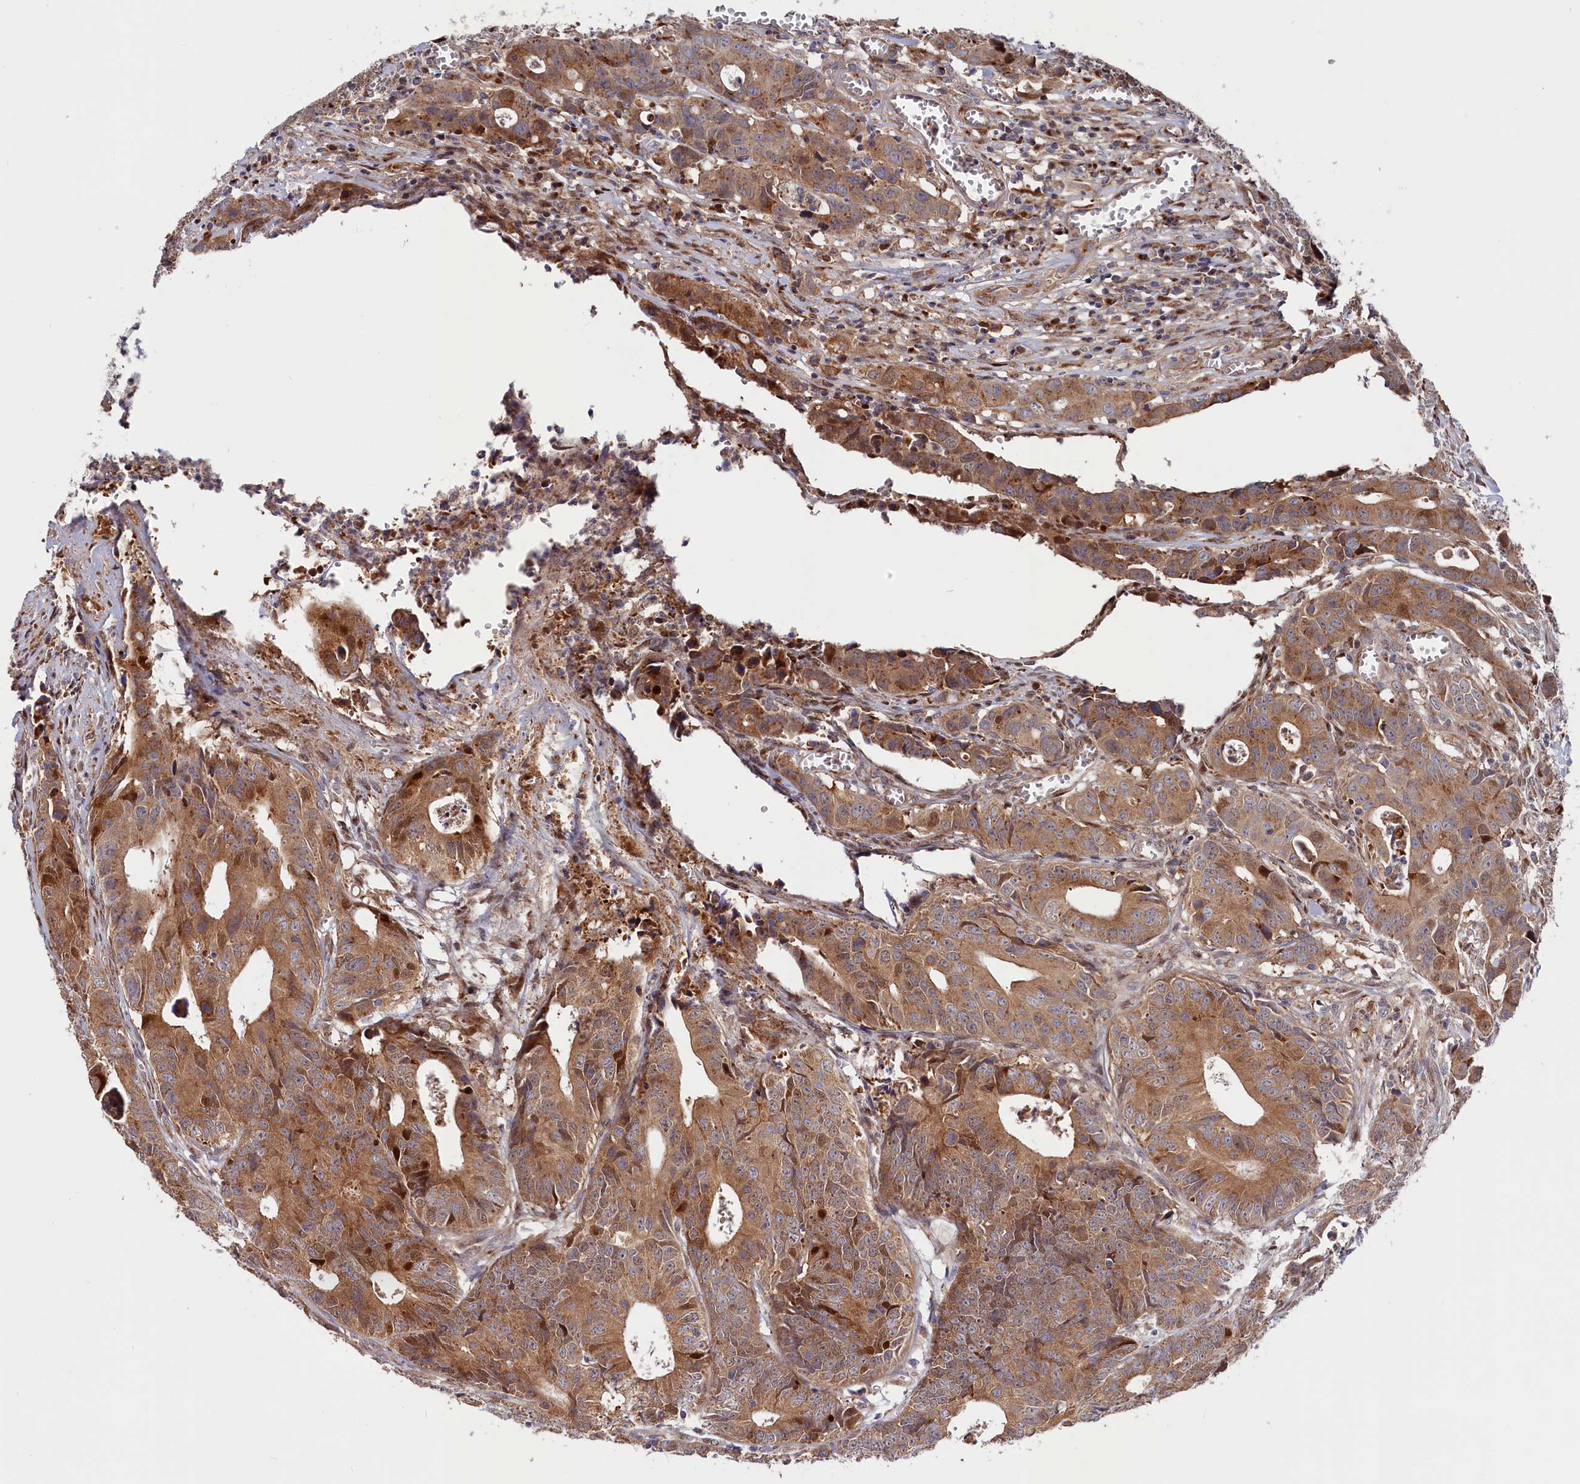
{"staining": {"intensity": "moderate", "quantity": ">75%", "location": "cytoplasmic/membranous"}, "tissue": "colorectal cancer", "cell_type": "Tumor cells", "image_type": "cancer", "snomed": [{"axis": "morphology", "description": "Adenocarcinoma, NOS"}, {"axis": "topography", "description": "Colon"}], "caption": "An IHC histopathology image of tumor tissue is shown. Protein staining in brown labels moderate cytoplasmic/membranous positivity in colorectal adenocarcinoma within tumor cells.", "gene": "CHST12", "patient": {"sex": "female", "age": 57}}